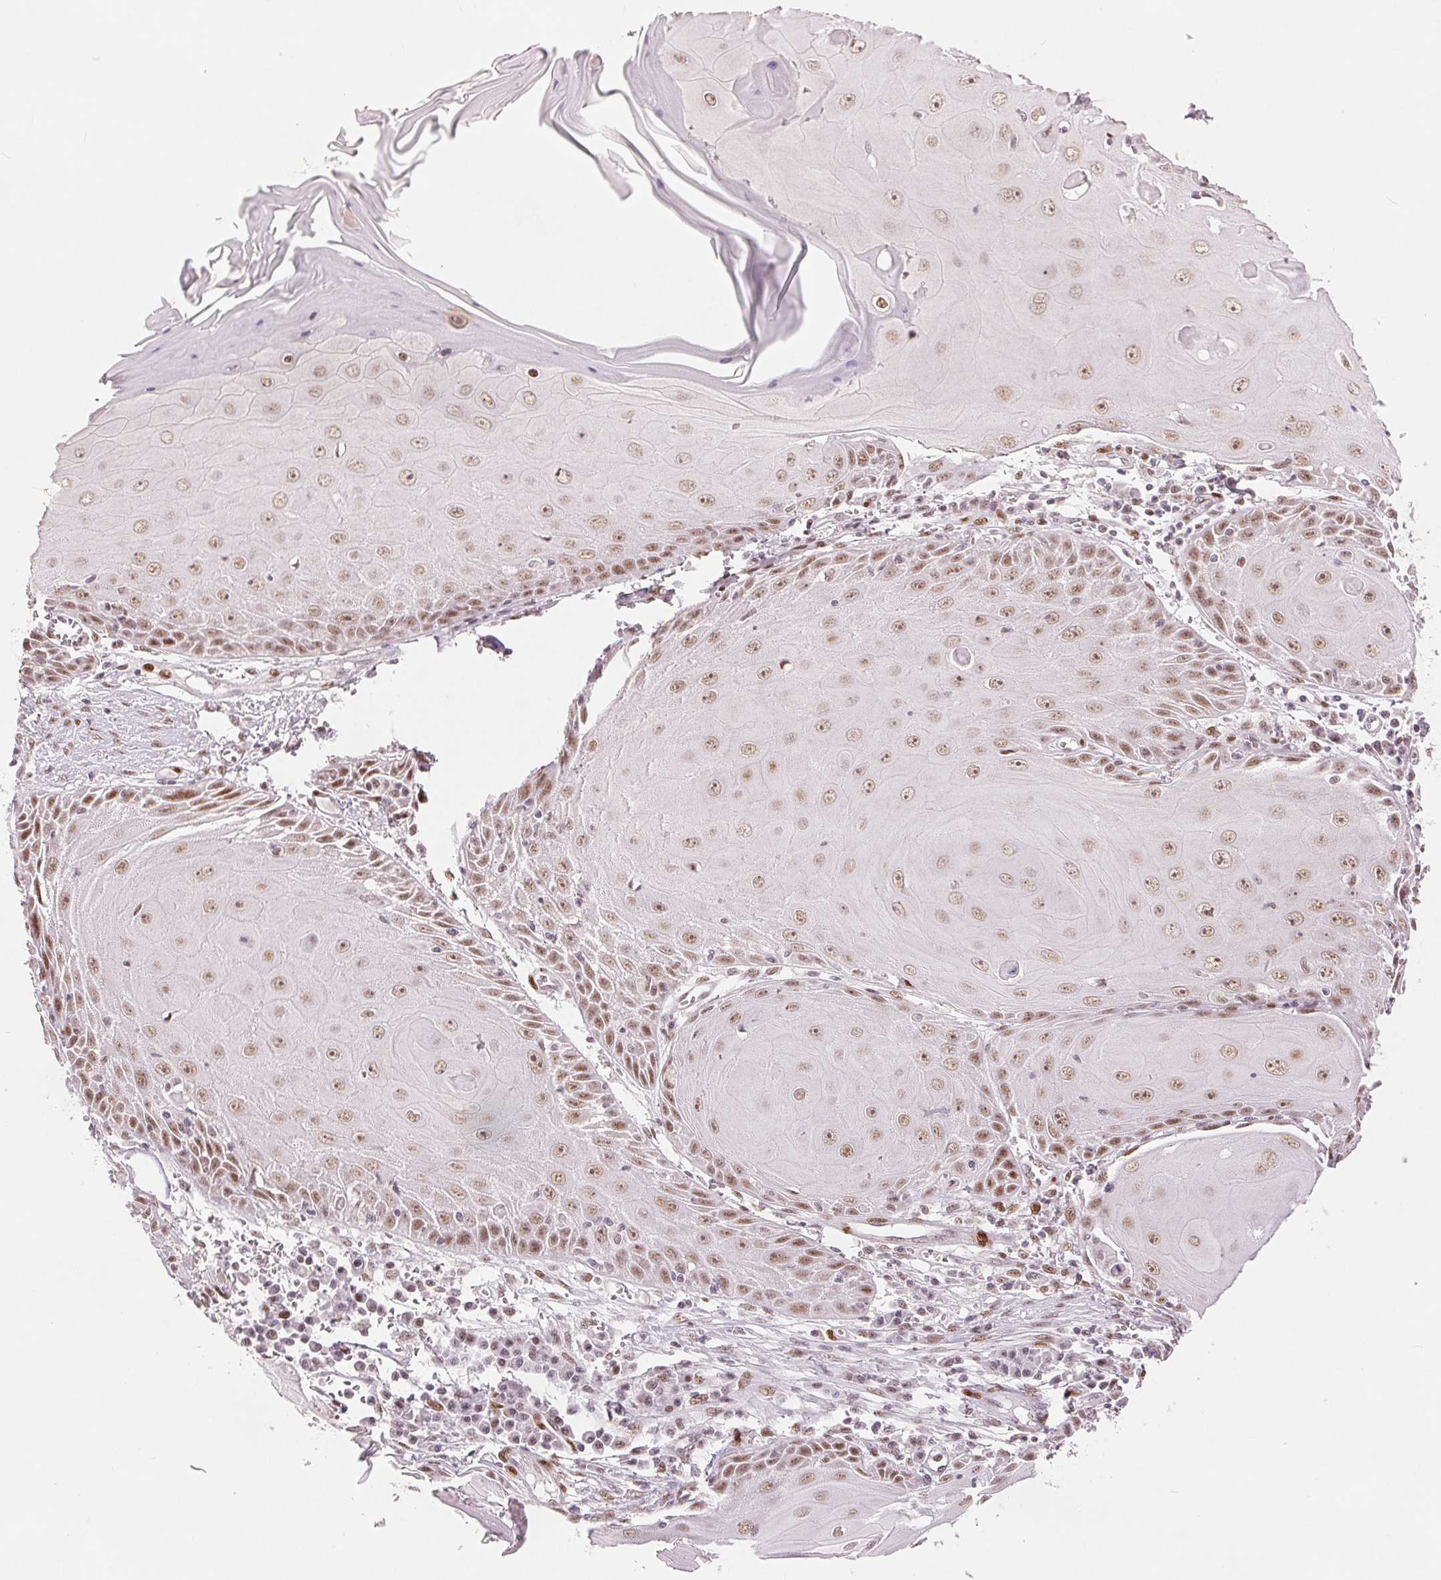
{"staining": {"intensity": "moderate", "quantity": ">75%", "location": "nuclear"}, "tissue": "skin cancer", "cell_type": "Tumor cells", "image_type": "cancer", "snomed": [{"axis": "morphology", "description": "Squamous cell carcinoma, NOS"}, {"axis": "topography", "description": "Skin"}, {"axis": "topography", "description": "Vulva"}], "caption": "IHC of skin cancer (squamous cell carcinoma) displays medium levels of moderate nuclear positivity in about >75% of tumor cells.", "gene": "ZNF703", "patient": {"sex": "female", "age": 85}}